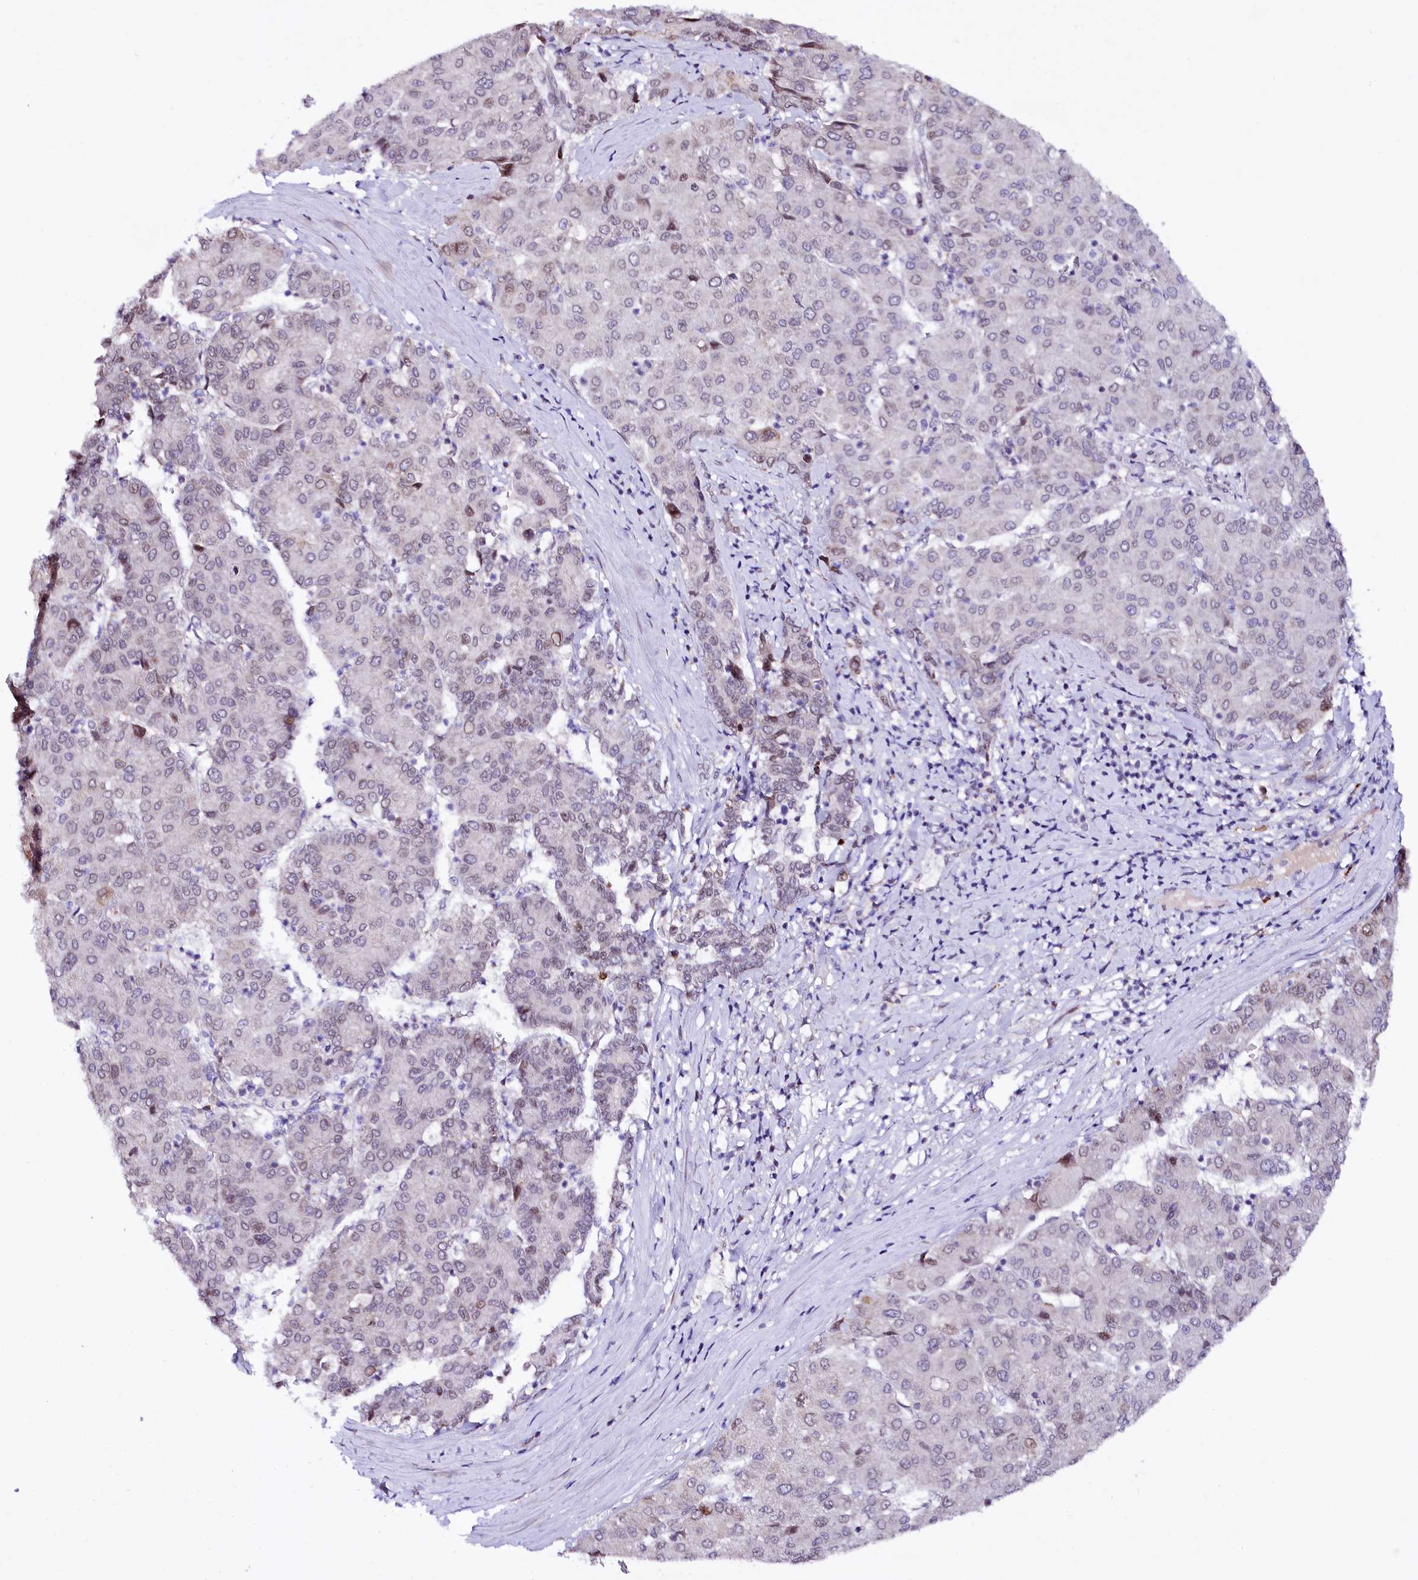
{"staining": {"intensity": "weak", "quantity": "<25%", "location": "nuclear"}, "tissue": "liver cancer", "cell_type": "Tumor cells", "image_type": "cancer", "snomed": [{"axis": "morphology", "description": "Carcinoma, Hepatocellular, NOS"}, {"axis": "topography", "description": "Liver"}], "caption": "Image shows no protein positivity in tumor cells of liver hepatocellular carcinoma tissue.", "gene": "ZNF226", "patient": {"sex": "male", "age": 65}}